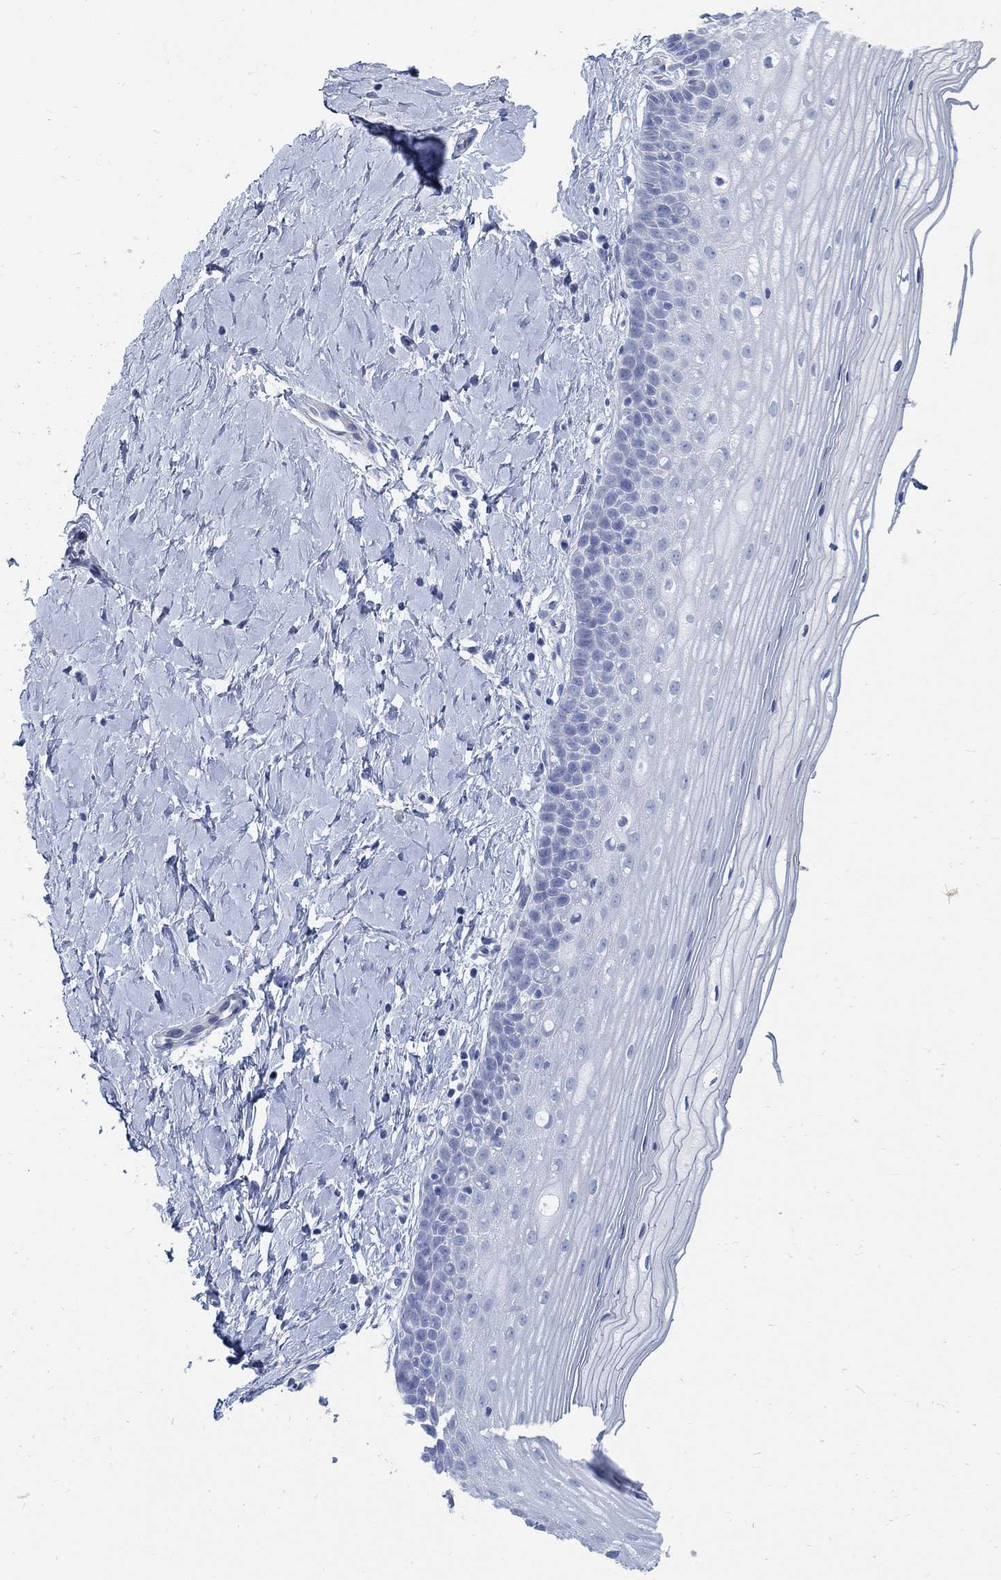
{"staining": {"intensity": "negative", "quantity": "none", "location": "none"}, "tissue": "cervix", "cell_type": "Glandular cells", "image_type": "normal", "snomed": [{"axis": "morphology", "description": "Normal tissue, NOS"}, {"axis": "topography", "description": "Cervix"}], "caption": "Glandular cells are negative for brown protein staining in benign cervix. Nuclei are stained in blue.", "gene": "RBM20", "patient": {"sex": "female", "age": 37}}